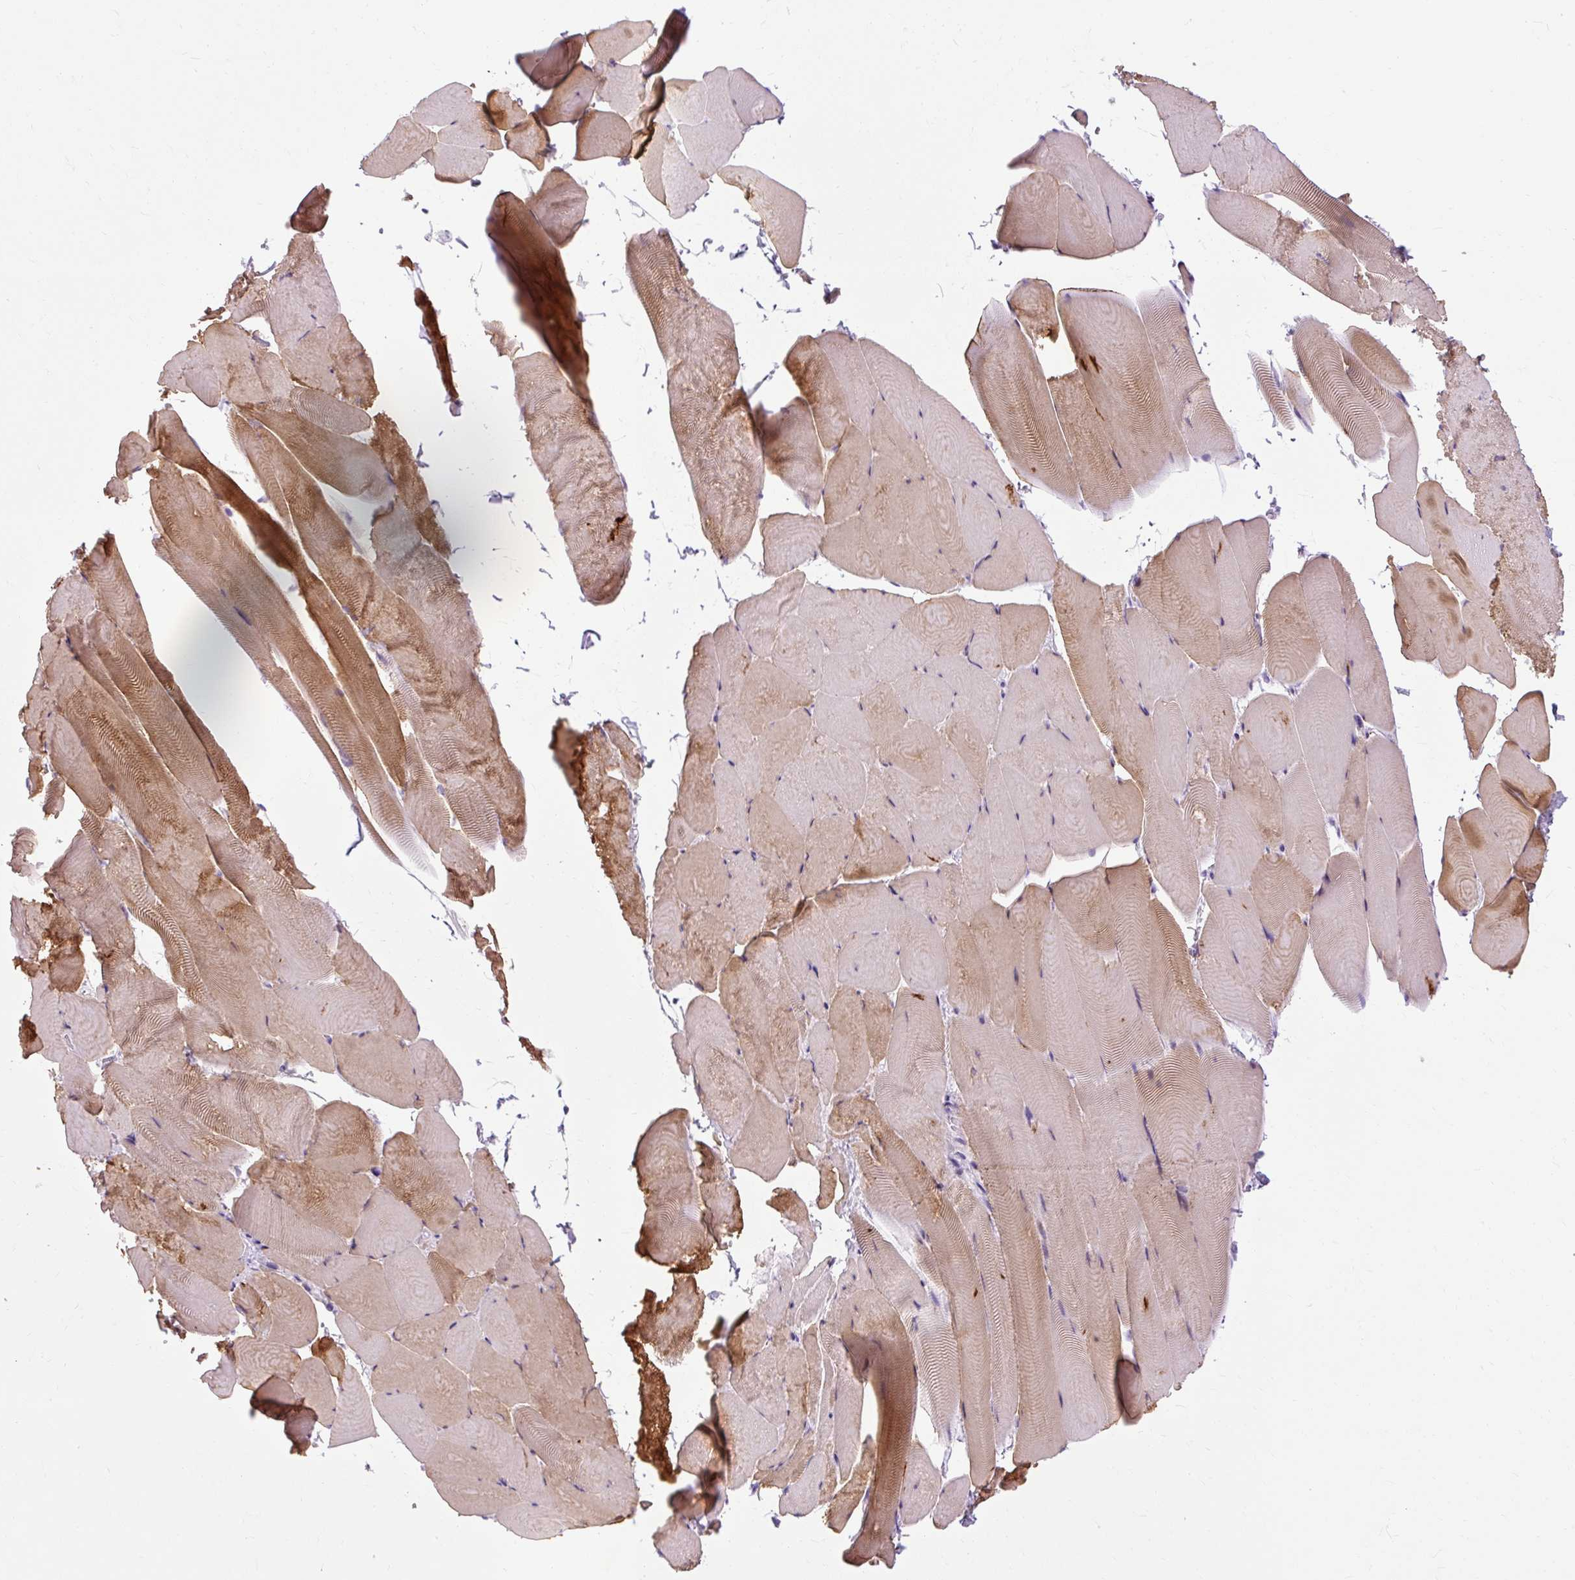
{"staining": {"intensity": "moderate", "quantity": "25%-75%", "location": "cytoplasmic/membranous"}, "tissue": "skeletal muscle", "cell_type": "Myocytes", "image_type": "normal", "snomed": [{"axis": "morphology", "description": "Normal tissue, NOS"}, {"axis": "topography", "description": "Skeletal muscle"}], "caption": "Skeletal muscle stained with DAB IHC displays medium levels of moderate cytoplasmic/membranous expression in about 25%-75% of myocytes. Using DAB (brown) and hematoxylin (blue) stains, captured at high magnification using brightfield microscopy.", "gene": "B3GNT4", "patient": {"sex": "female", "age": 64}}